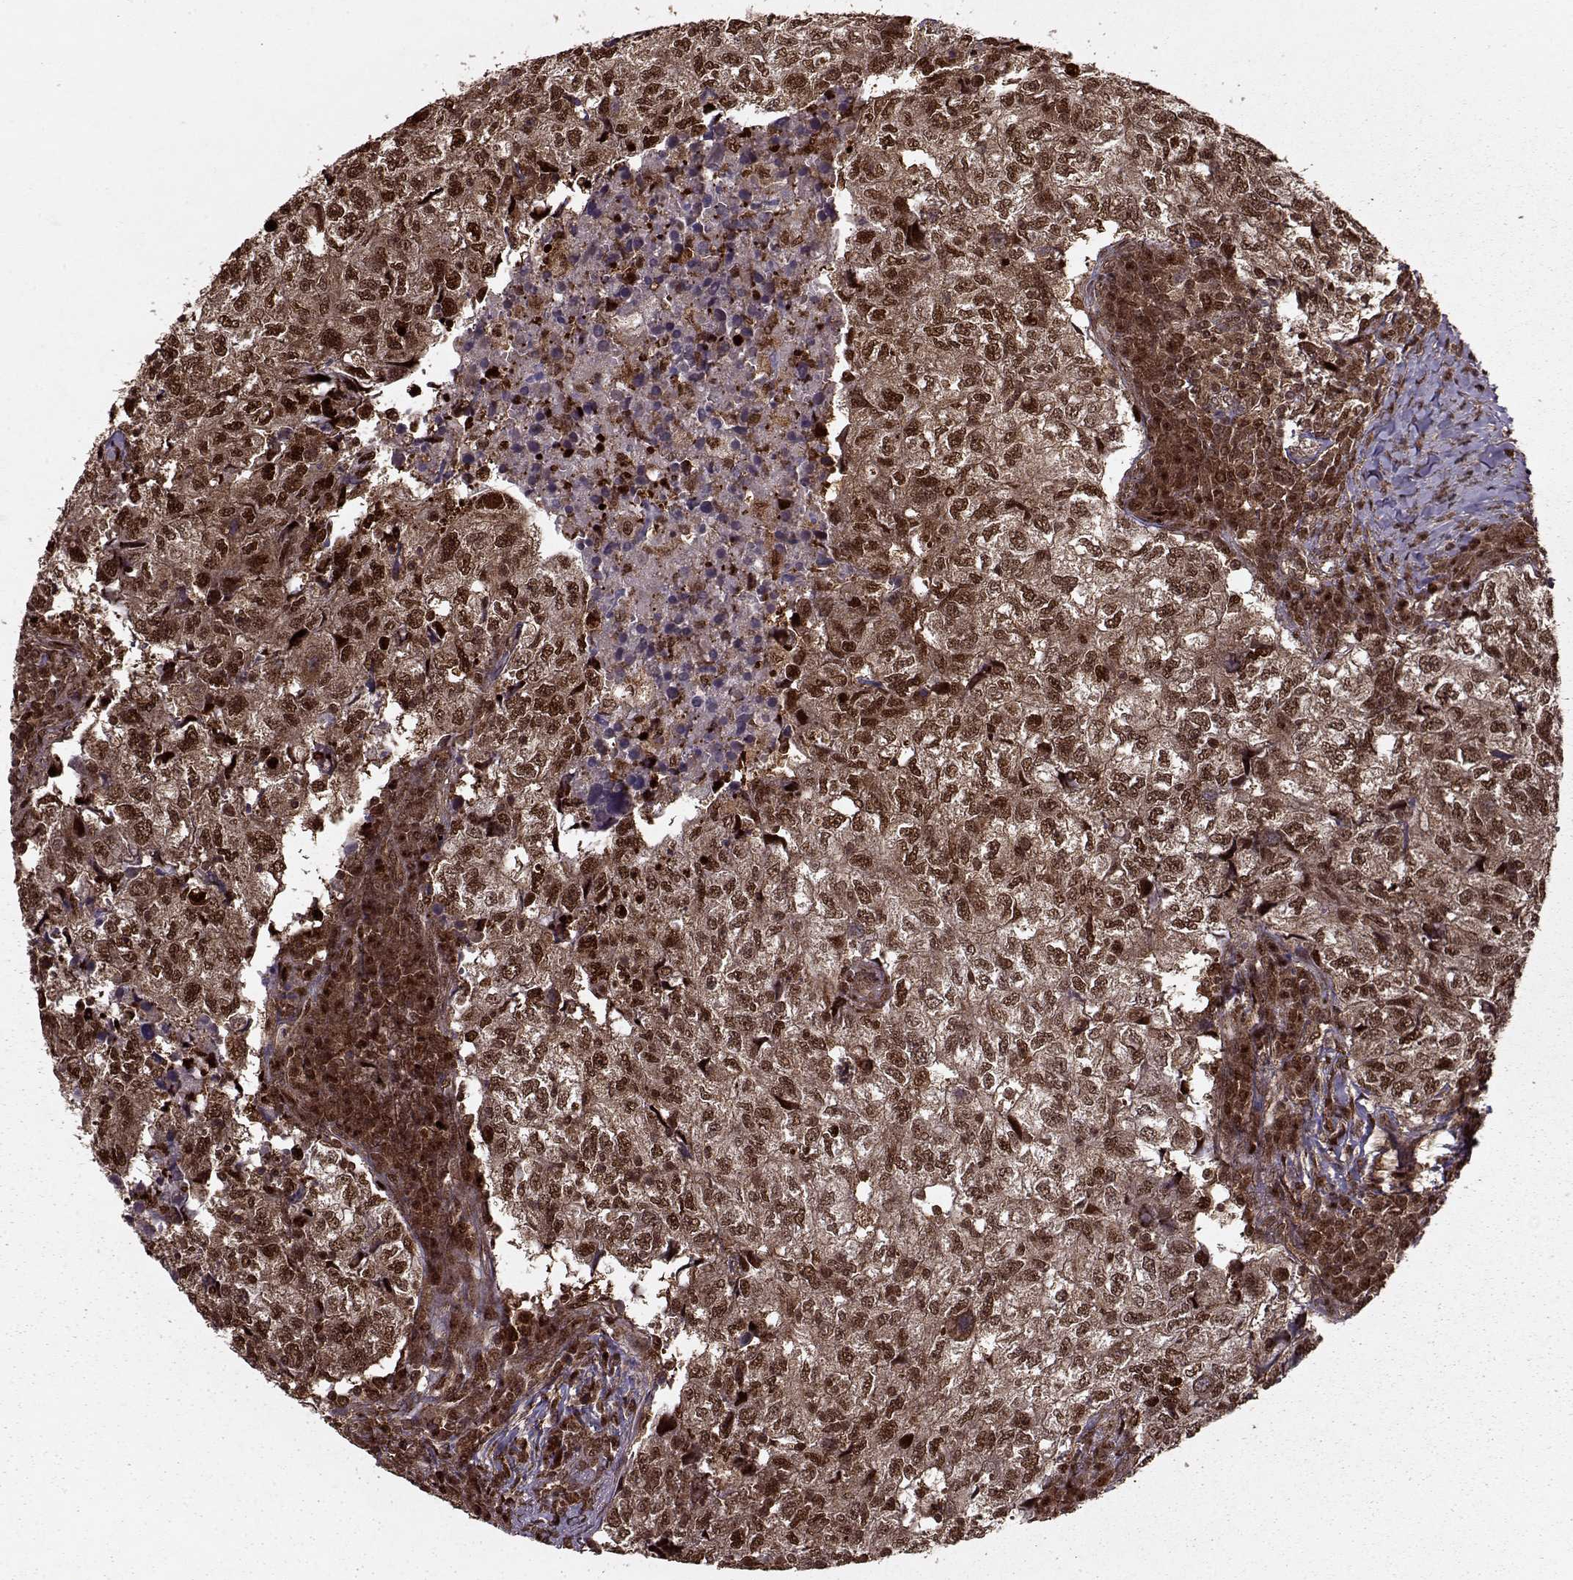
{"staining": {"intensity": "strong", "quantity": ">75%", "location": "nuclear"}, "tissue": "breast cancer", "cell_type": "Tumor cells", "image_type": "cancer", "snomed": [{"axis": "morphology", "description": "Duct carcinoma"}, {"axis": "topography", "description": "Breast"}], "caption": "High-power microscopy captured an immunohistochemistry micrograph of breast cancer (invasive ductal carcinoma), revealing strong nuclear staining in about >75% of tumor cells. (Stains: DAB in brown, nuclei in blue, Microscopy: brightfield microscopy at high magnification).", "gene": "PSMA7", "patient": {"sex": "female", "age": 30}}